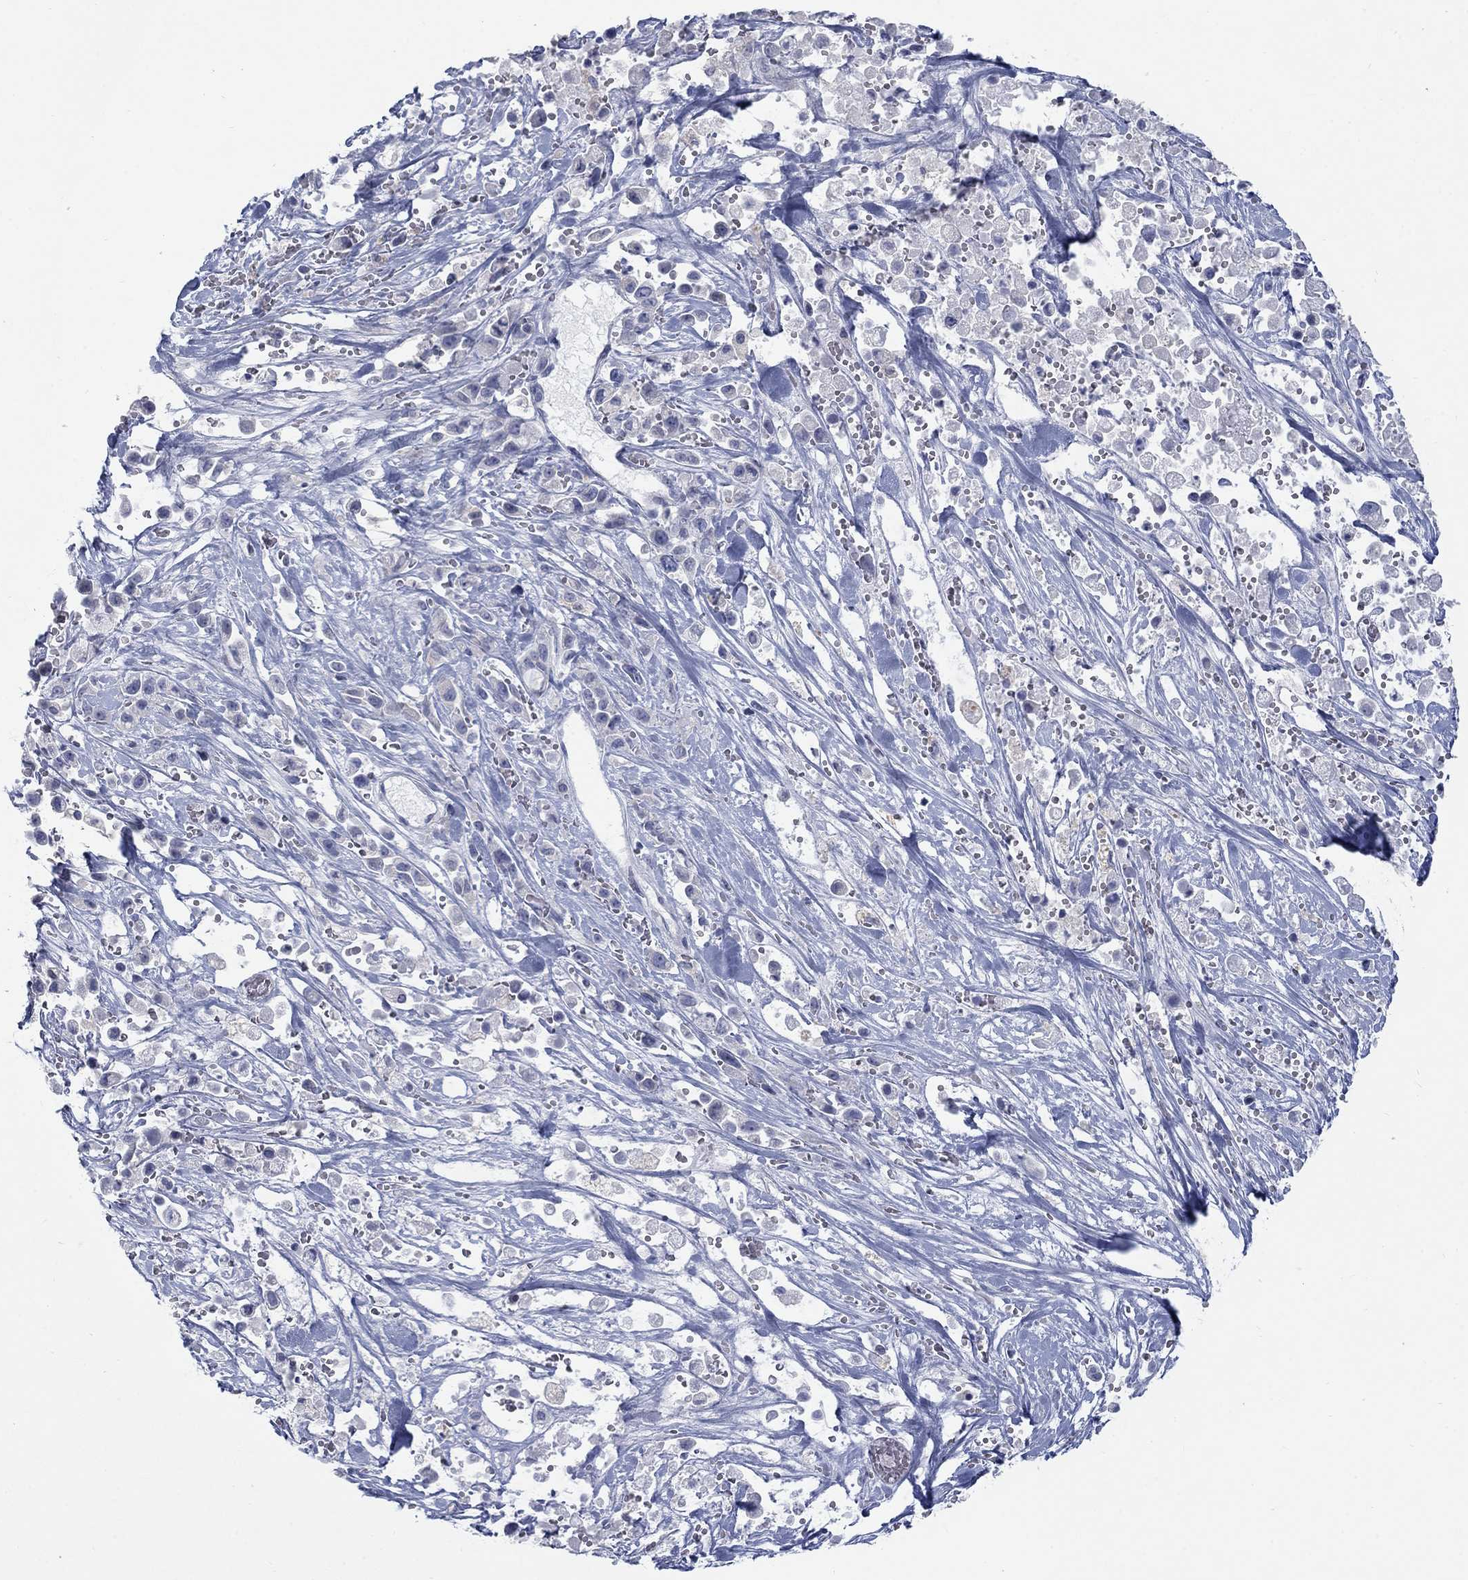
{"staining": {"intensity": "negative", "quantity": "none", "location": "none"}, "tissue": "pancreatic cancer", "cell_type": "Tumor cells", "image_type": "cancer", "snomed": [{"axis": "morphology", "description": "Adenocarcinoma, NOS"}, {"axis": "topography", "description": "Pancreas"}], "caption": "Pancreatic cancer (adenocarcinoma) stained for a protein using immunohistochemistry exhibits no expression tumor cells.", "gene": "RFTN2", "patient": {"sex": "male", "age": 44}}